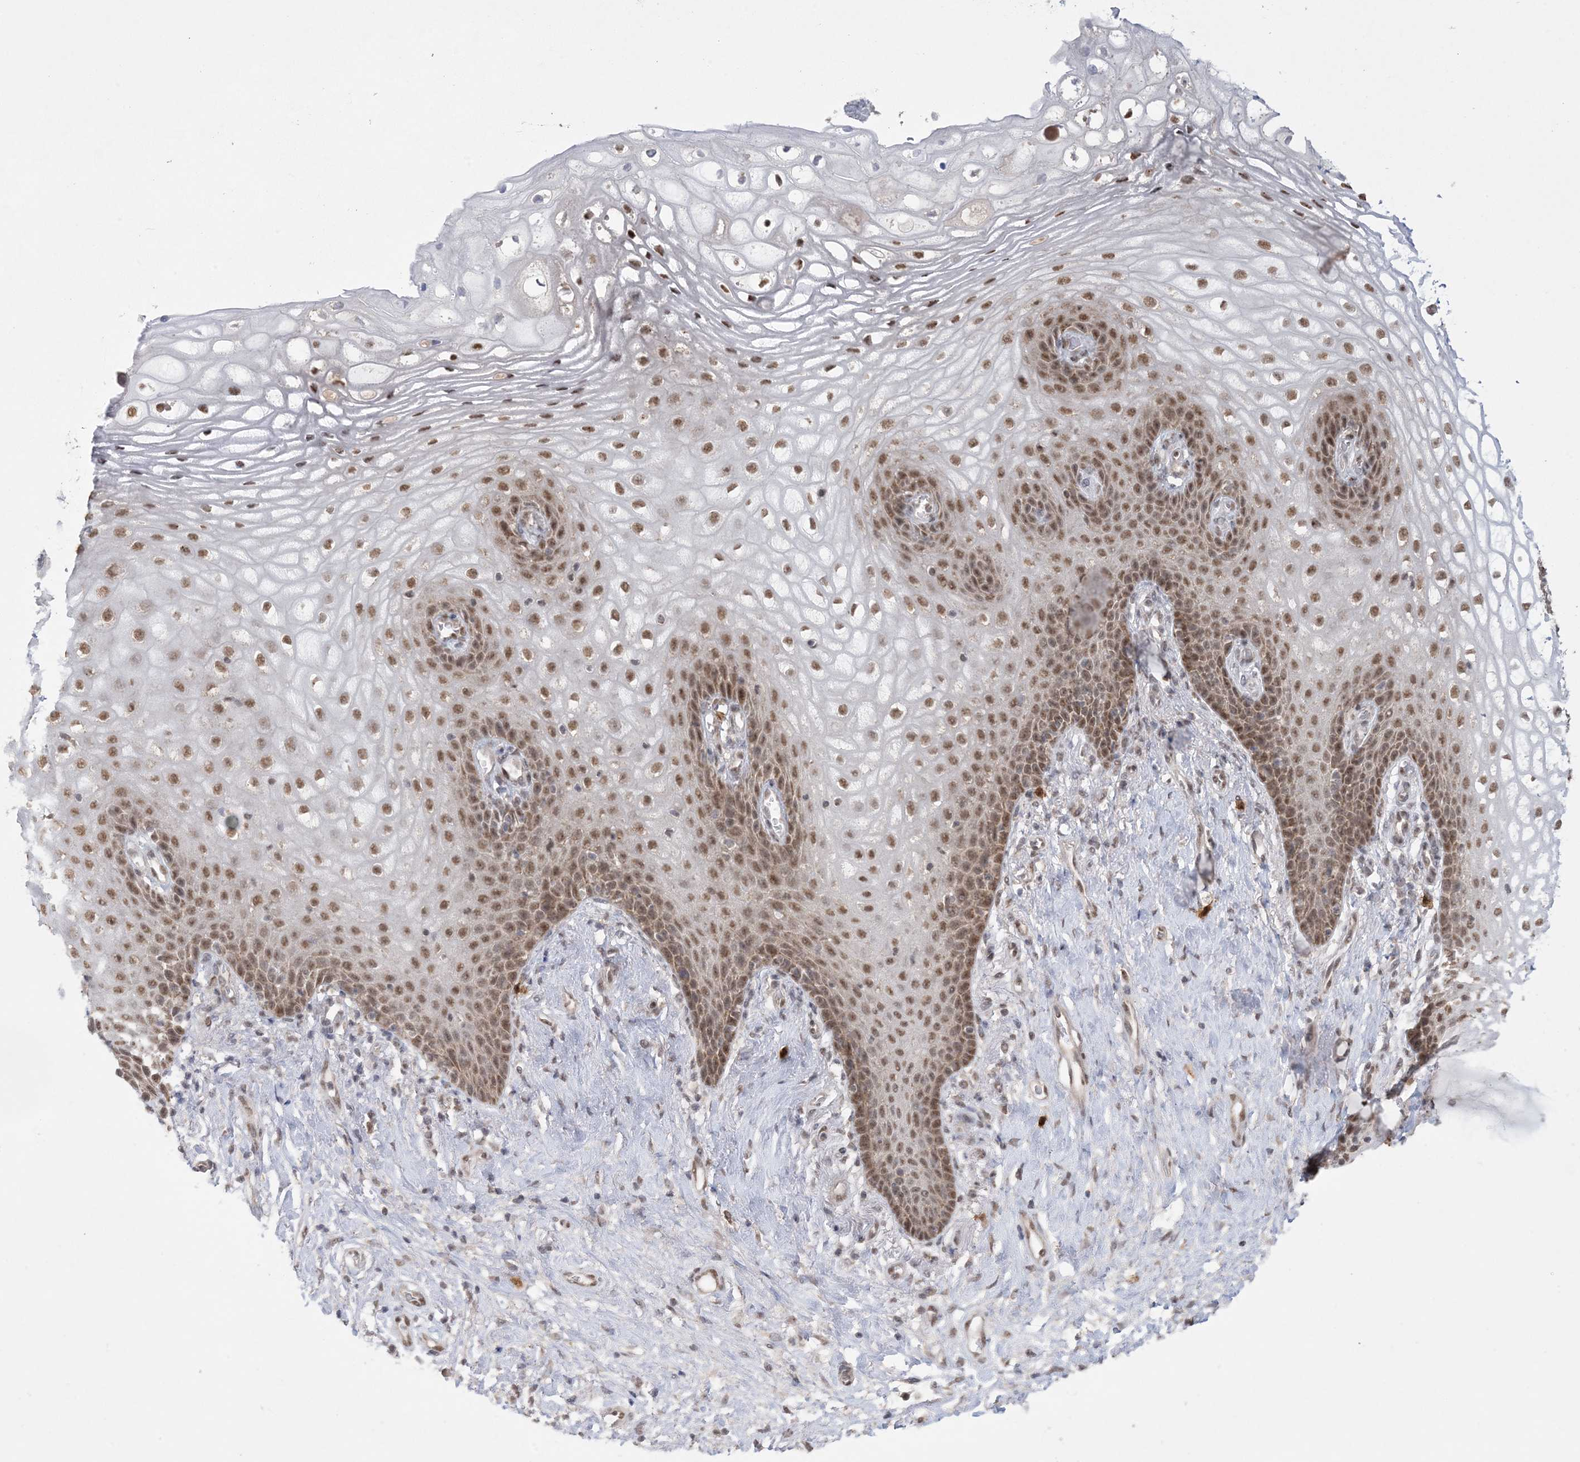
{"staining": {"intensity": "moderate", "quantity": ">75%", "location": "nuclear"}, "tissue": "vagina", "cell_type": "Squamous epithelial cells", "image_type": "normal", "snomed": [{"axis": "morphology", "description": "Normal tissue, NOS"}, {"axis": "topography", "description": "Vagina"}], "caption": "High-magnification brightfield microscopy of unremarkable vagina stained with DAB (3,3'-diaminobenzidine) (brown) and counterstained with hematoxylin (blue). squamous epithelial cells exhibit moderate nuclear staining is seen in about>75% of cells. The protein of interest is shown in brown color, while the nuclei are stained blue.", "gene": "TRMT10C", "patient": {"sex": "female", "age": 60}}